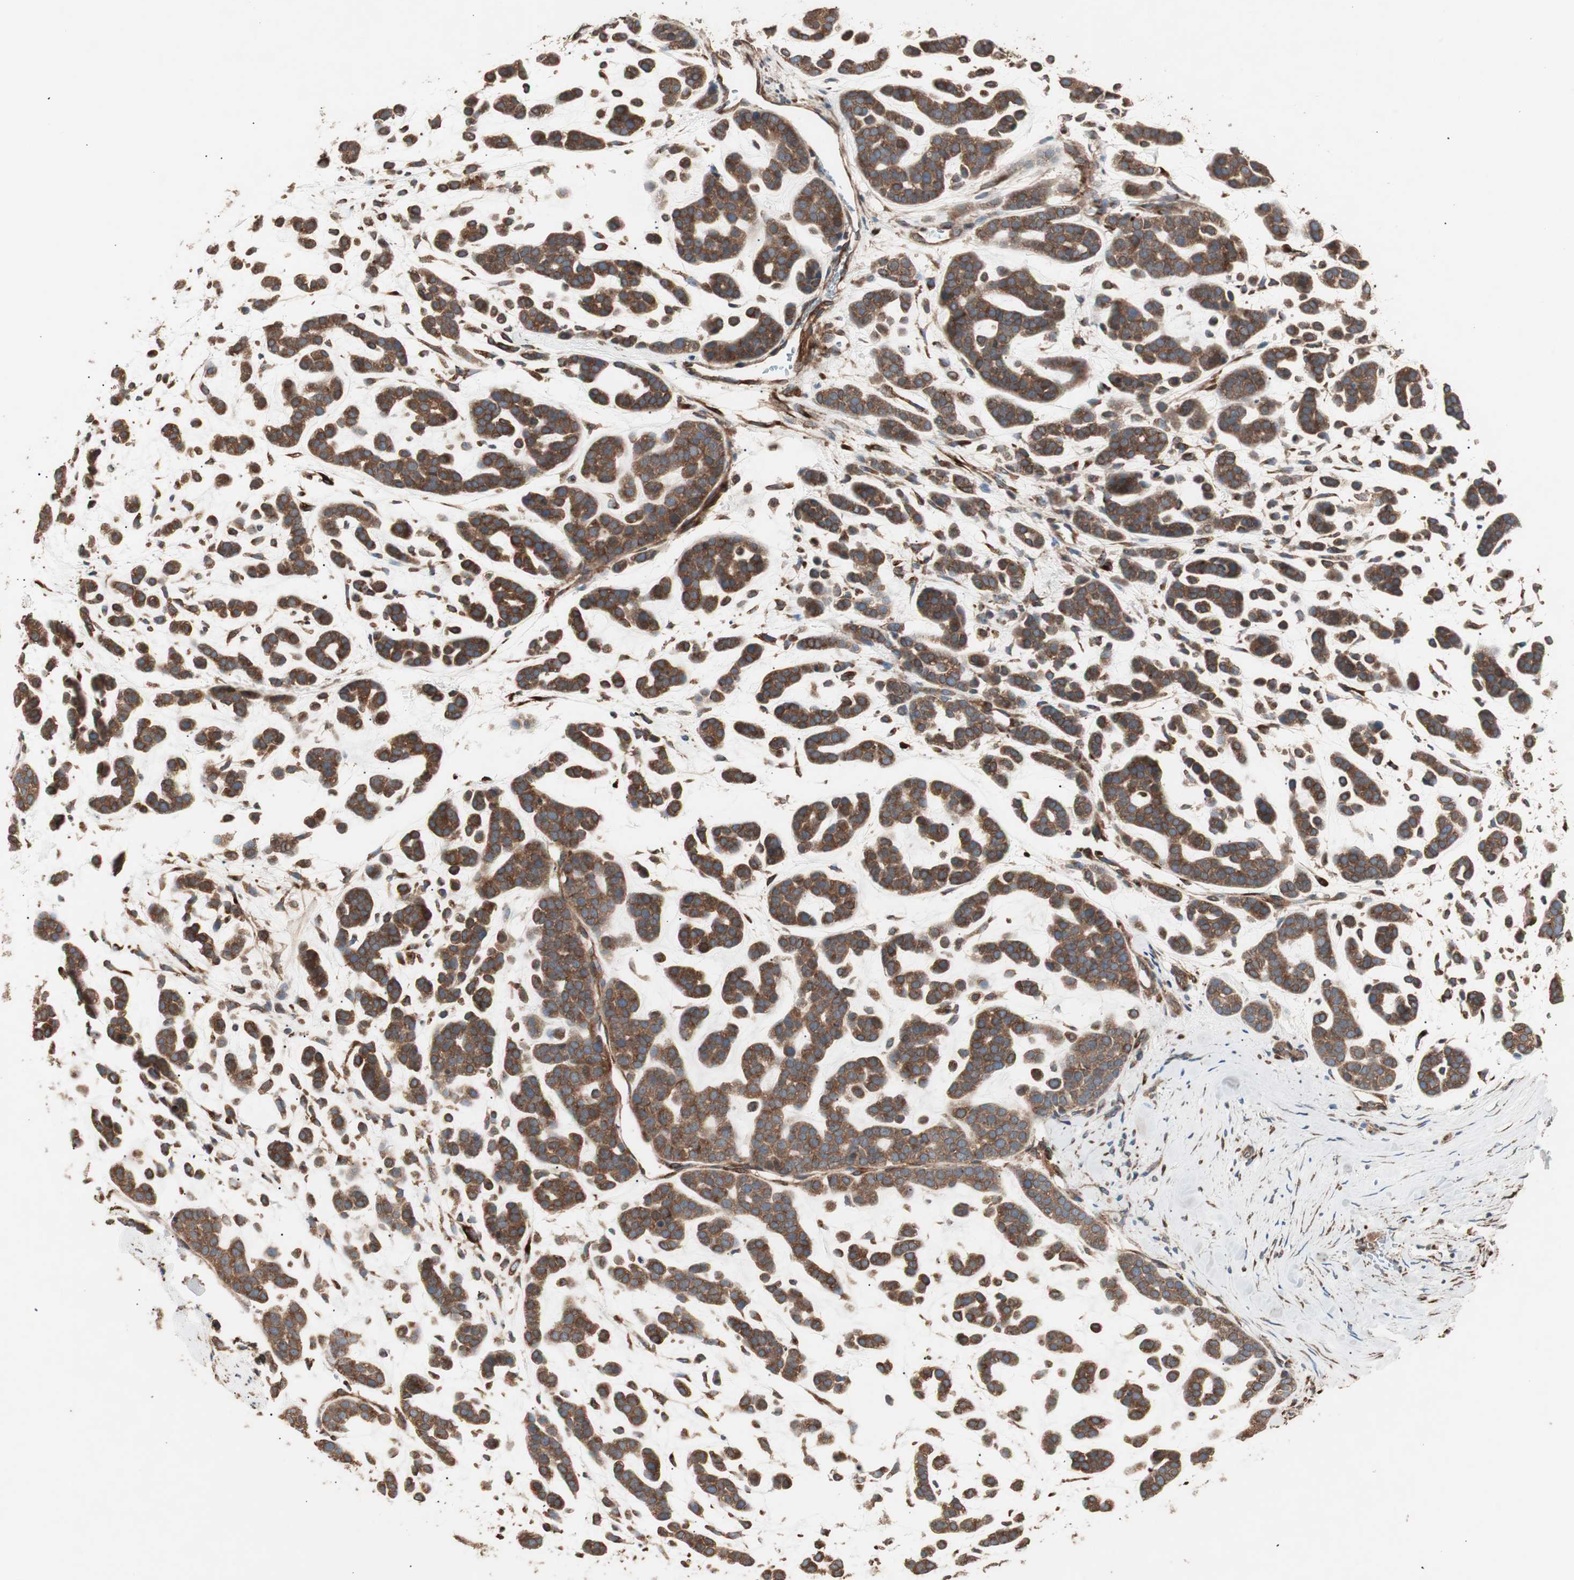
{"staining": {"intensity": "strong", "quantity": ">75%", "location": "cytoplasmic/membranous"}, "tissue": "head and neck cancer", "cell_type": "Tumor cells", "image_type": "cancer", "snomed": [{"axis": "morphology", "description": "Adenocarcinoma, NOS"}, {"axis": "morphology", "description": "Adenoma, NOS"}, {"axis": "topography", "description": "Head-Neck"}], "caption": "Protein staining of head and neck adenoma tissue displays strong cytoplasmic/membranous expression in approximately >75% of tumor cells.", "gene": "LZTS1", "patient": {"sex": "female", "age": 55}}